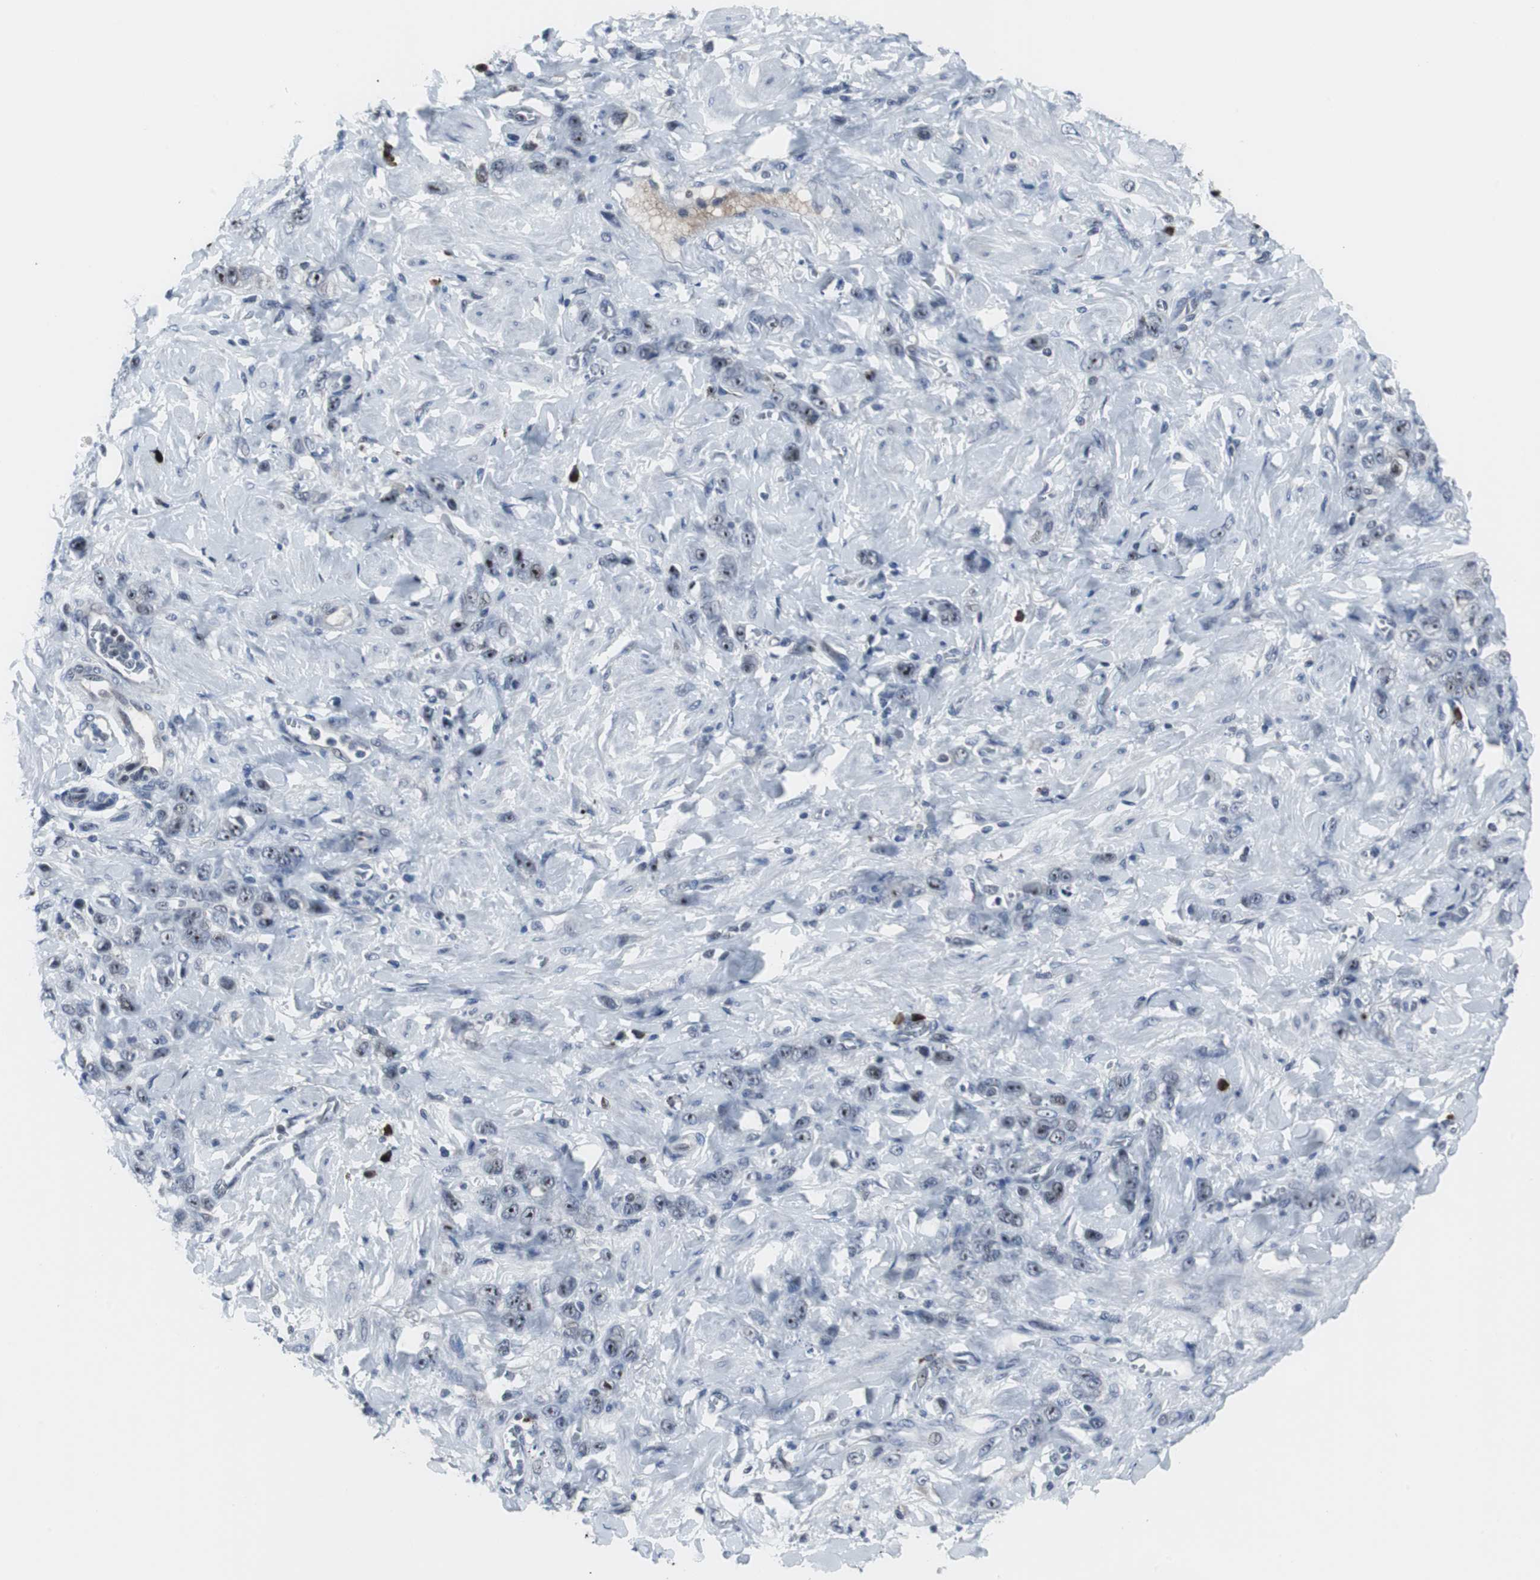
{"staining": {"intensity": "moderate", "quantity": "25%-75%", "location": "nuclear"}, "tissue": "stomach cancer", "cell_type": "Tumor cells", "image_type": "cancer", "snomed": [{"axis": "morphology", "description": "Adenocarcinoma, NOS"}, {"axis": "topography", "description": "Stomach"}], "caption": "The image shows immunohistochemical staining of stomach cancer (adenocarcinoma). There is moderate nuclear expression is seen in approximately 25%-75% of tumor cells.", "gene": "DOK1", "patient": {"sex": "male", "age": 82}}